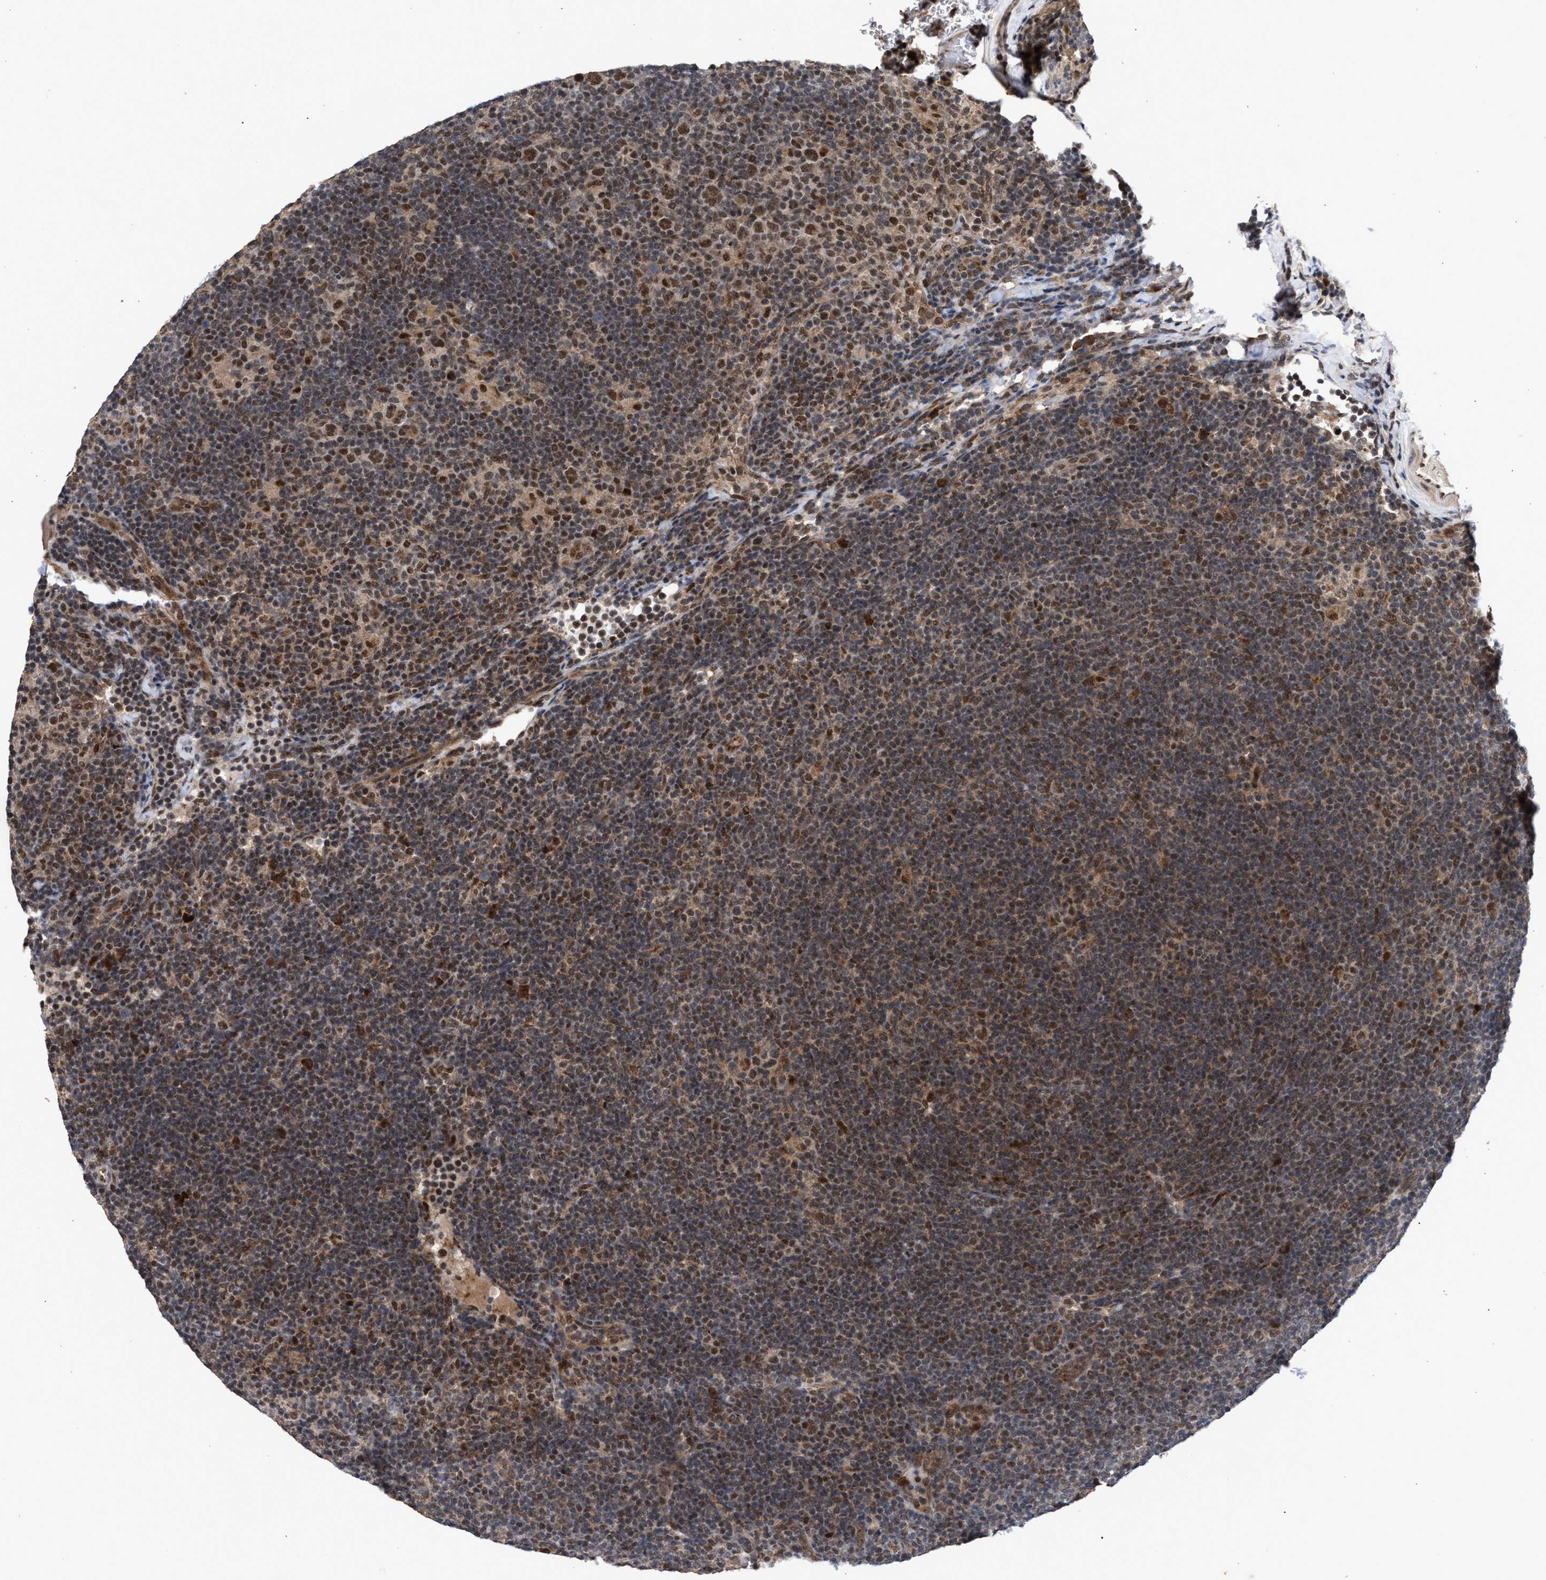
{"staining": {"intensity": "moderate", "quantity": ">75%", "location": "nuclear"}, "tissue": "lymphoma", "cell_type": "Tumor cells", "image_type": "cancer", "snomed": [{"axis": "morphology", "description": "Hodgkin's disease, NOS"}, {"axis": "topography", "description": "Lymph node"}], "caption": "A high-resolution micrograph shows immunohistochemistry staining of lymphoma, which exhibits moderate nuclear positivity in approximately >75% of tumor cells.", "gene": "MKNK2", "patient": {"sex": "female", "age": 57}}